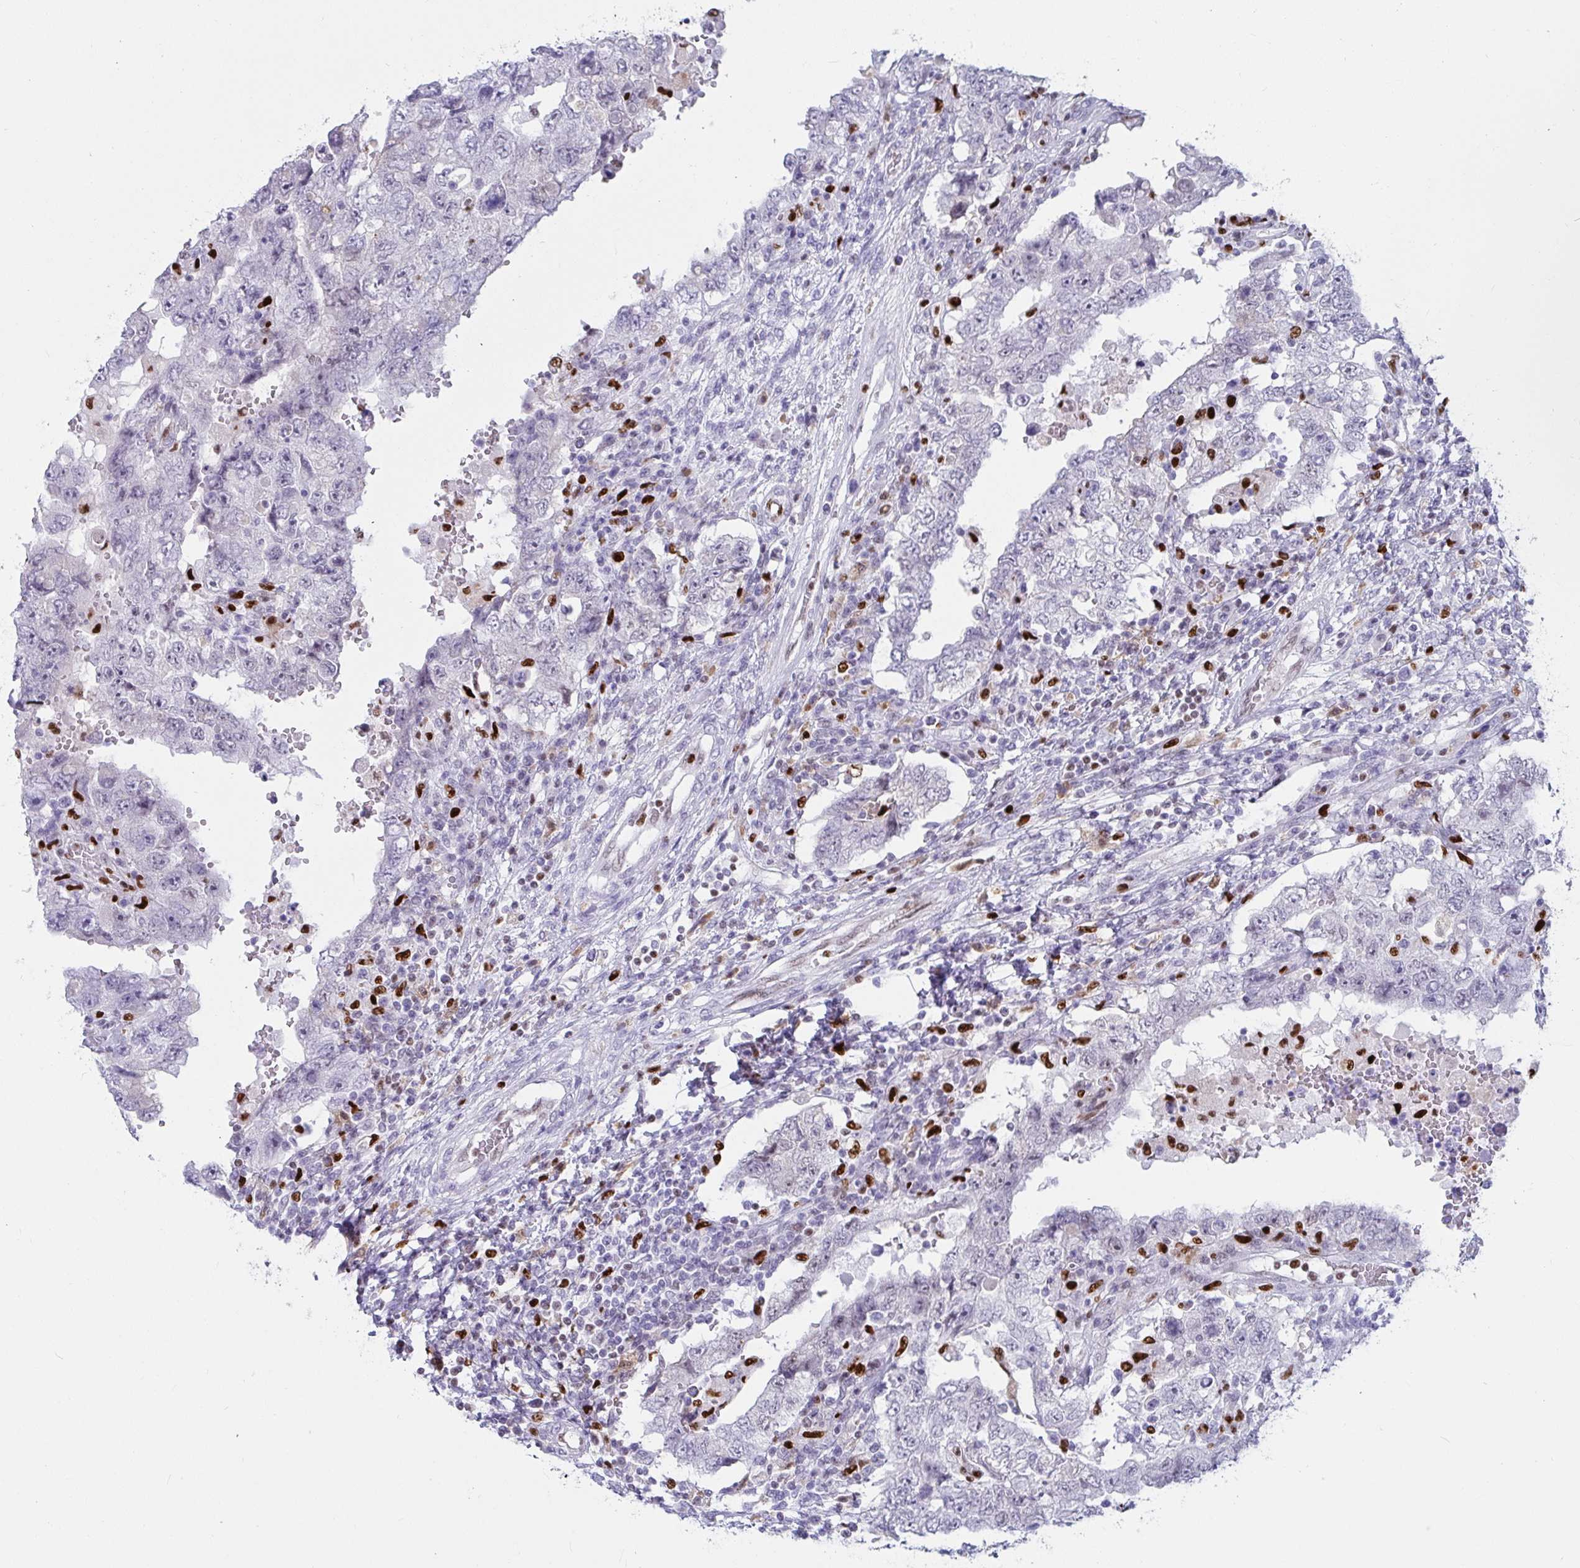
{"staining": {"intensity": "negative", "quantity": "none", "location": "none"}, "tissue": "testis cancer", "cell_type": "Tumor cells", "image_type": "cancer", "snomed": [{"axis": "morphology", "description": "Carcinoma, Embryonal, NOS"}, {"axis": "topography", "description": "Testis"}], "caption": "Immunohistochemical staining of human testis embryonal carcinoma exhibits no significant positivity in tumor cells.", "gene": "ZNF586", "patient": {"sex": "male", "age": 26}}